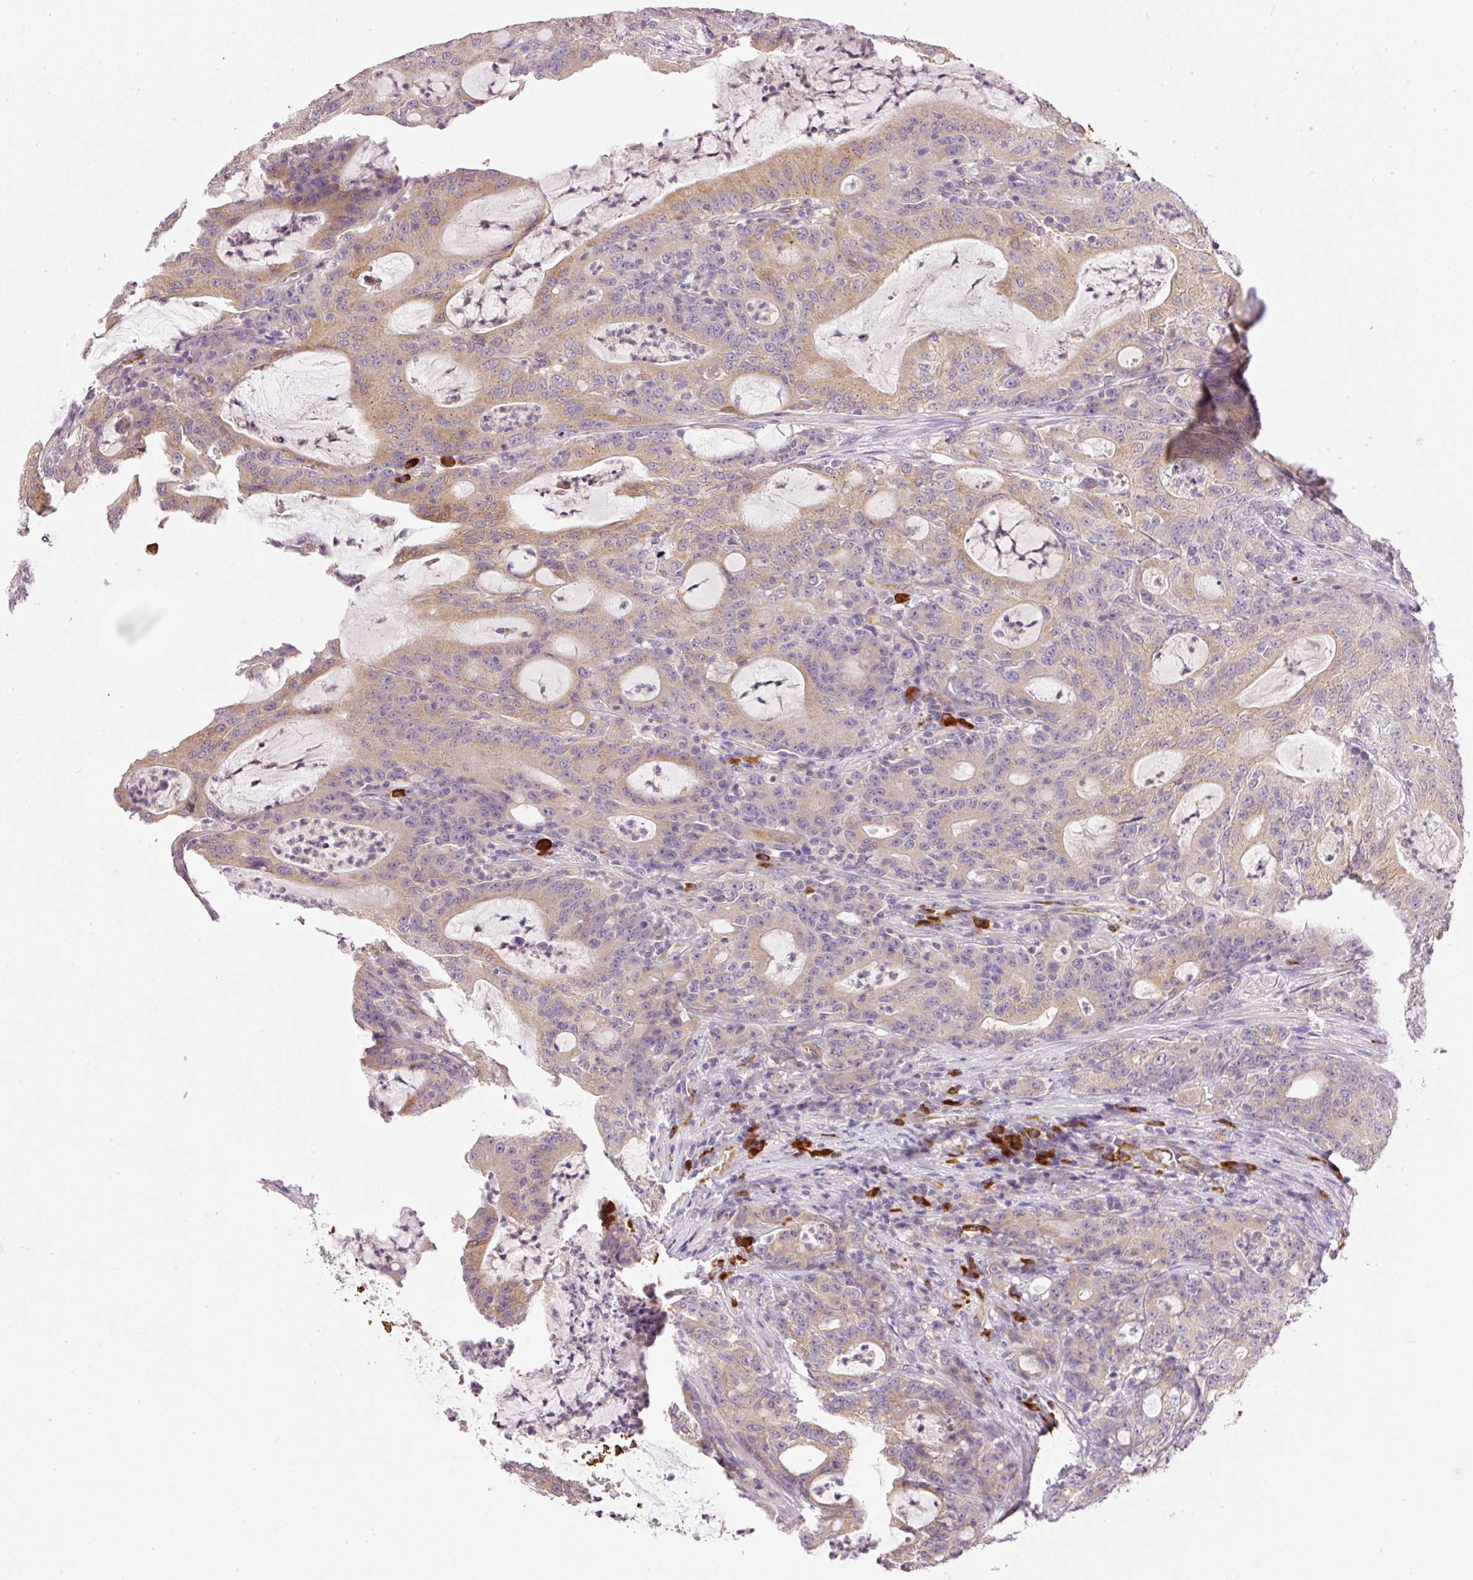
{"staining": {"intensity": "moderate", "quantity": "25%-75%", "location": "cytoplasmic/membranous"}, "tissue": "colorectal cancer", "cell_type": "Tumor cells", "image_type": "cancer", "snomed": [{"axis": "morphology", "description": "Adenocarcinoma, NOS"}, {"axis": "topography", "description": "Colon"}], "caption": "Protein expression analysis of human colorectal adenocarcinoma reveals moderate cytoplasmic/membranous staining in approximately 25%-75% of tumor cells.", "gene": "PNPLA5", "patient": {"sex": "male", "age": 83}}